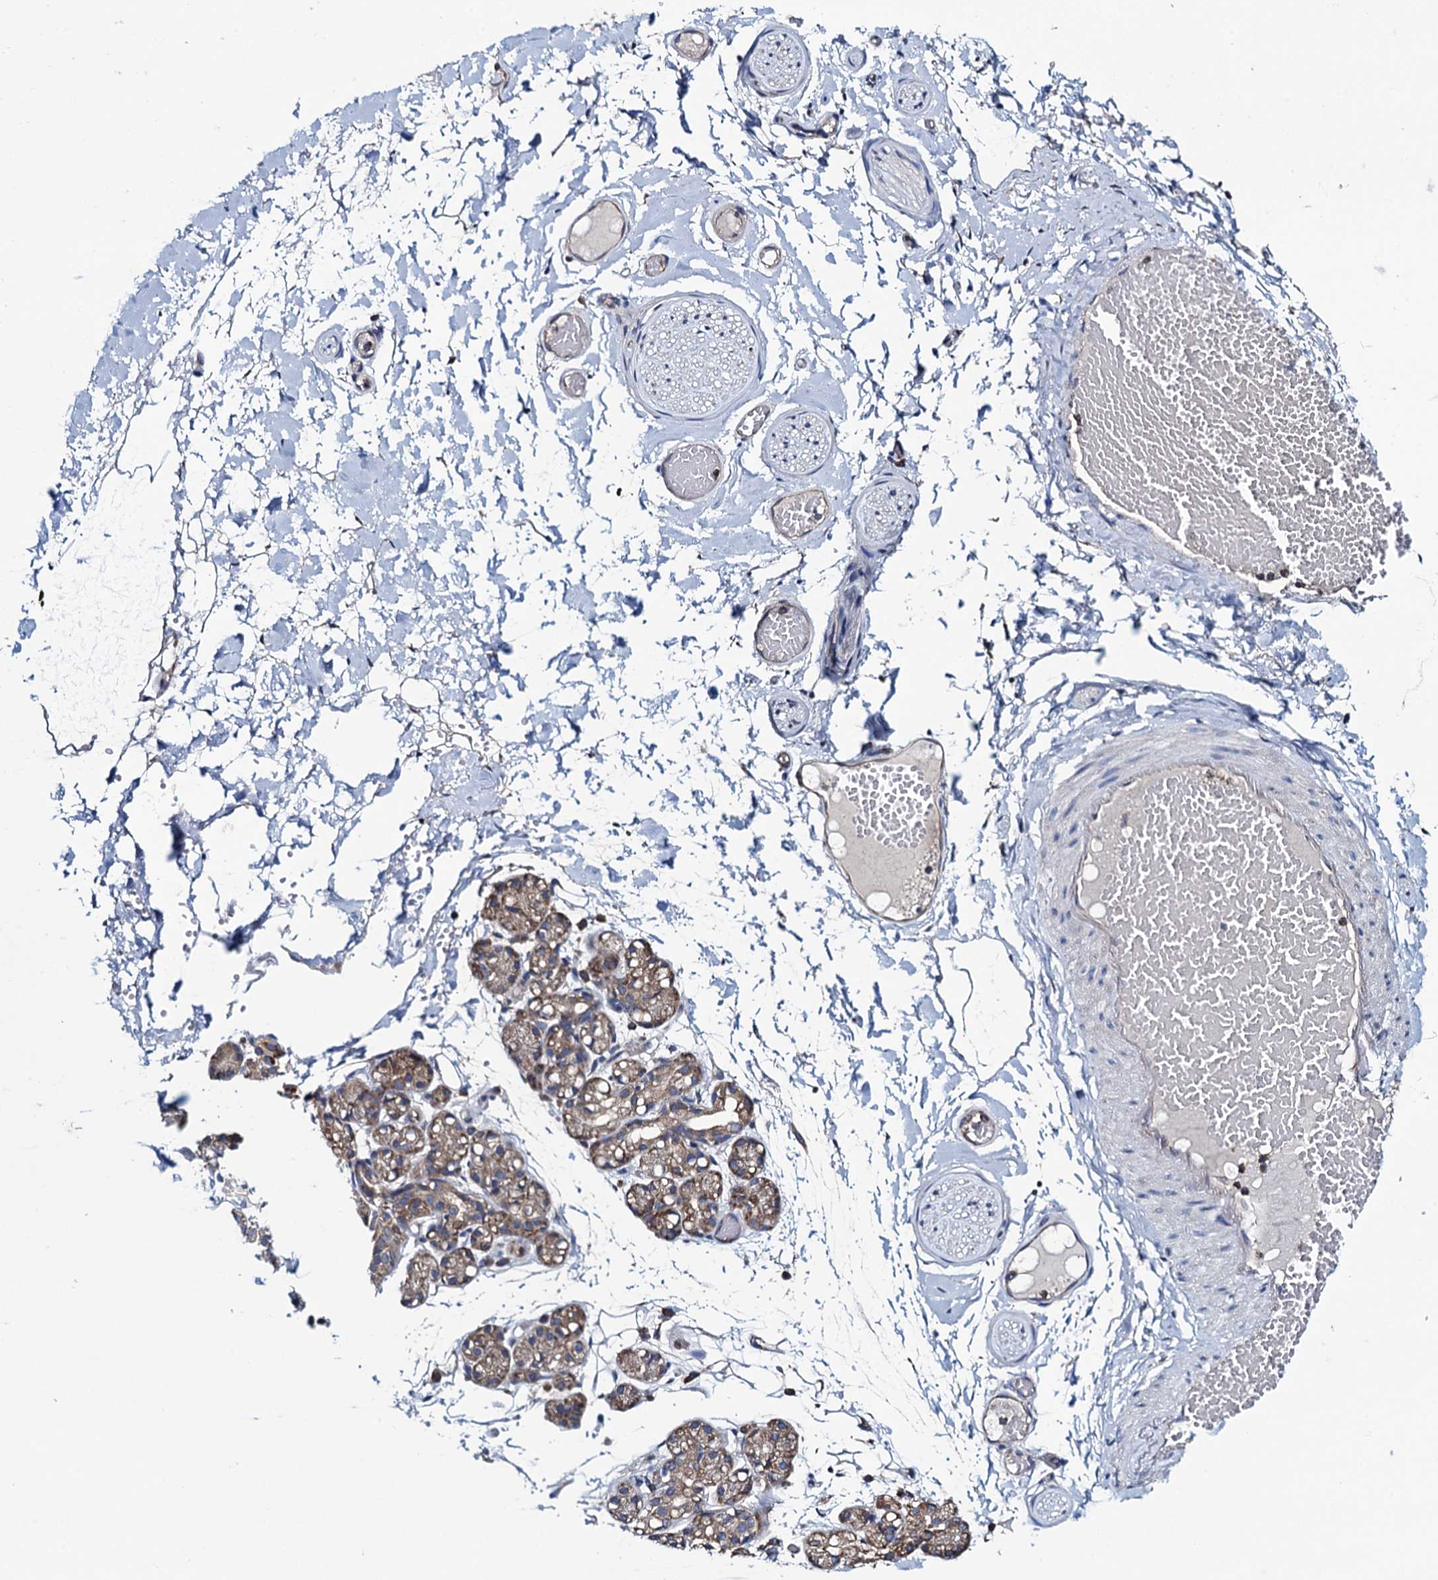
{"staining": {"intensity": "moderate", "quantity": "<25%", "location": "cytoplasmic/membranous"}, "tissue": "salivary gland", "cell_type": "Glandular cells", "image_type": "normal", "snomed": [{"axis": "morphology", "description": "Normal tissue, NOS"}, {"axis": "topography", "description": "Salivary gland"}], "caption": "Brown immunohistochemical staining in unremarkable salivary gland demonstrates moderate cytoplasmic/membranous expression in approximately <25% of glandular cells.", "gene": "ADCY9", "patient": {"sex": "male", "age": 63}}